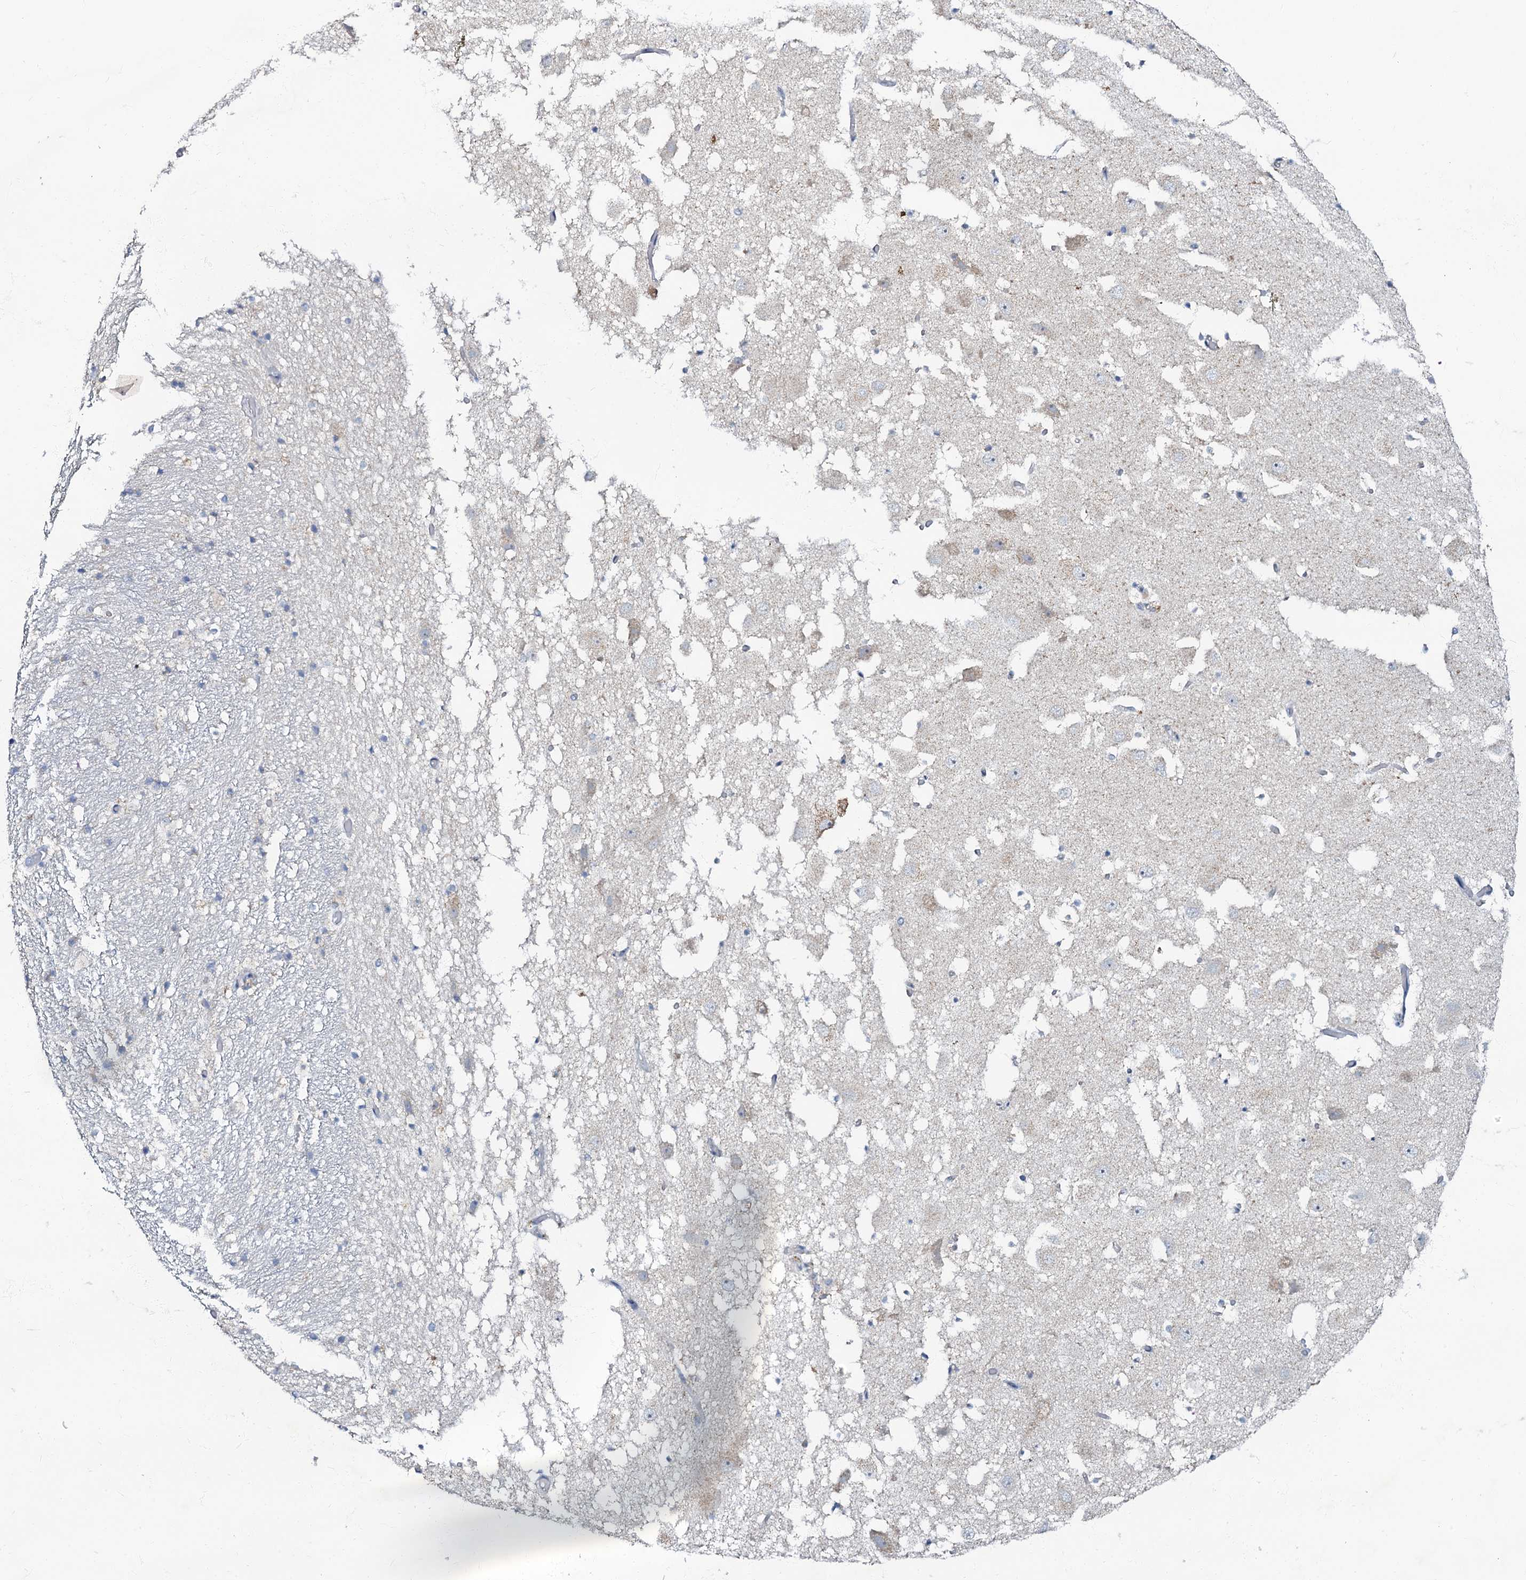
{"staining": {"intensity": "negative", "quantity": "none", "location": "none"}, "tissue": "hippocampus", "cell_type": "Glial cells", "image_type": "normal", "snomed": [{"axis": "morphology", "description": "Normal tissue, NOS"}, {"axis": "topography", "description": "Hippocampus"}], "caption": "Micrograph shows no protein positivity in glial cells of benign hippocampus. (Brightfield microscopy of DAB (3,3'-diaminobenzidine) IHC at high magnification).", "gene": "MRPL51", "patient": {"sex": "female", "age": 52}}